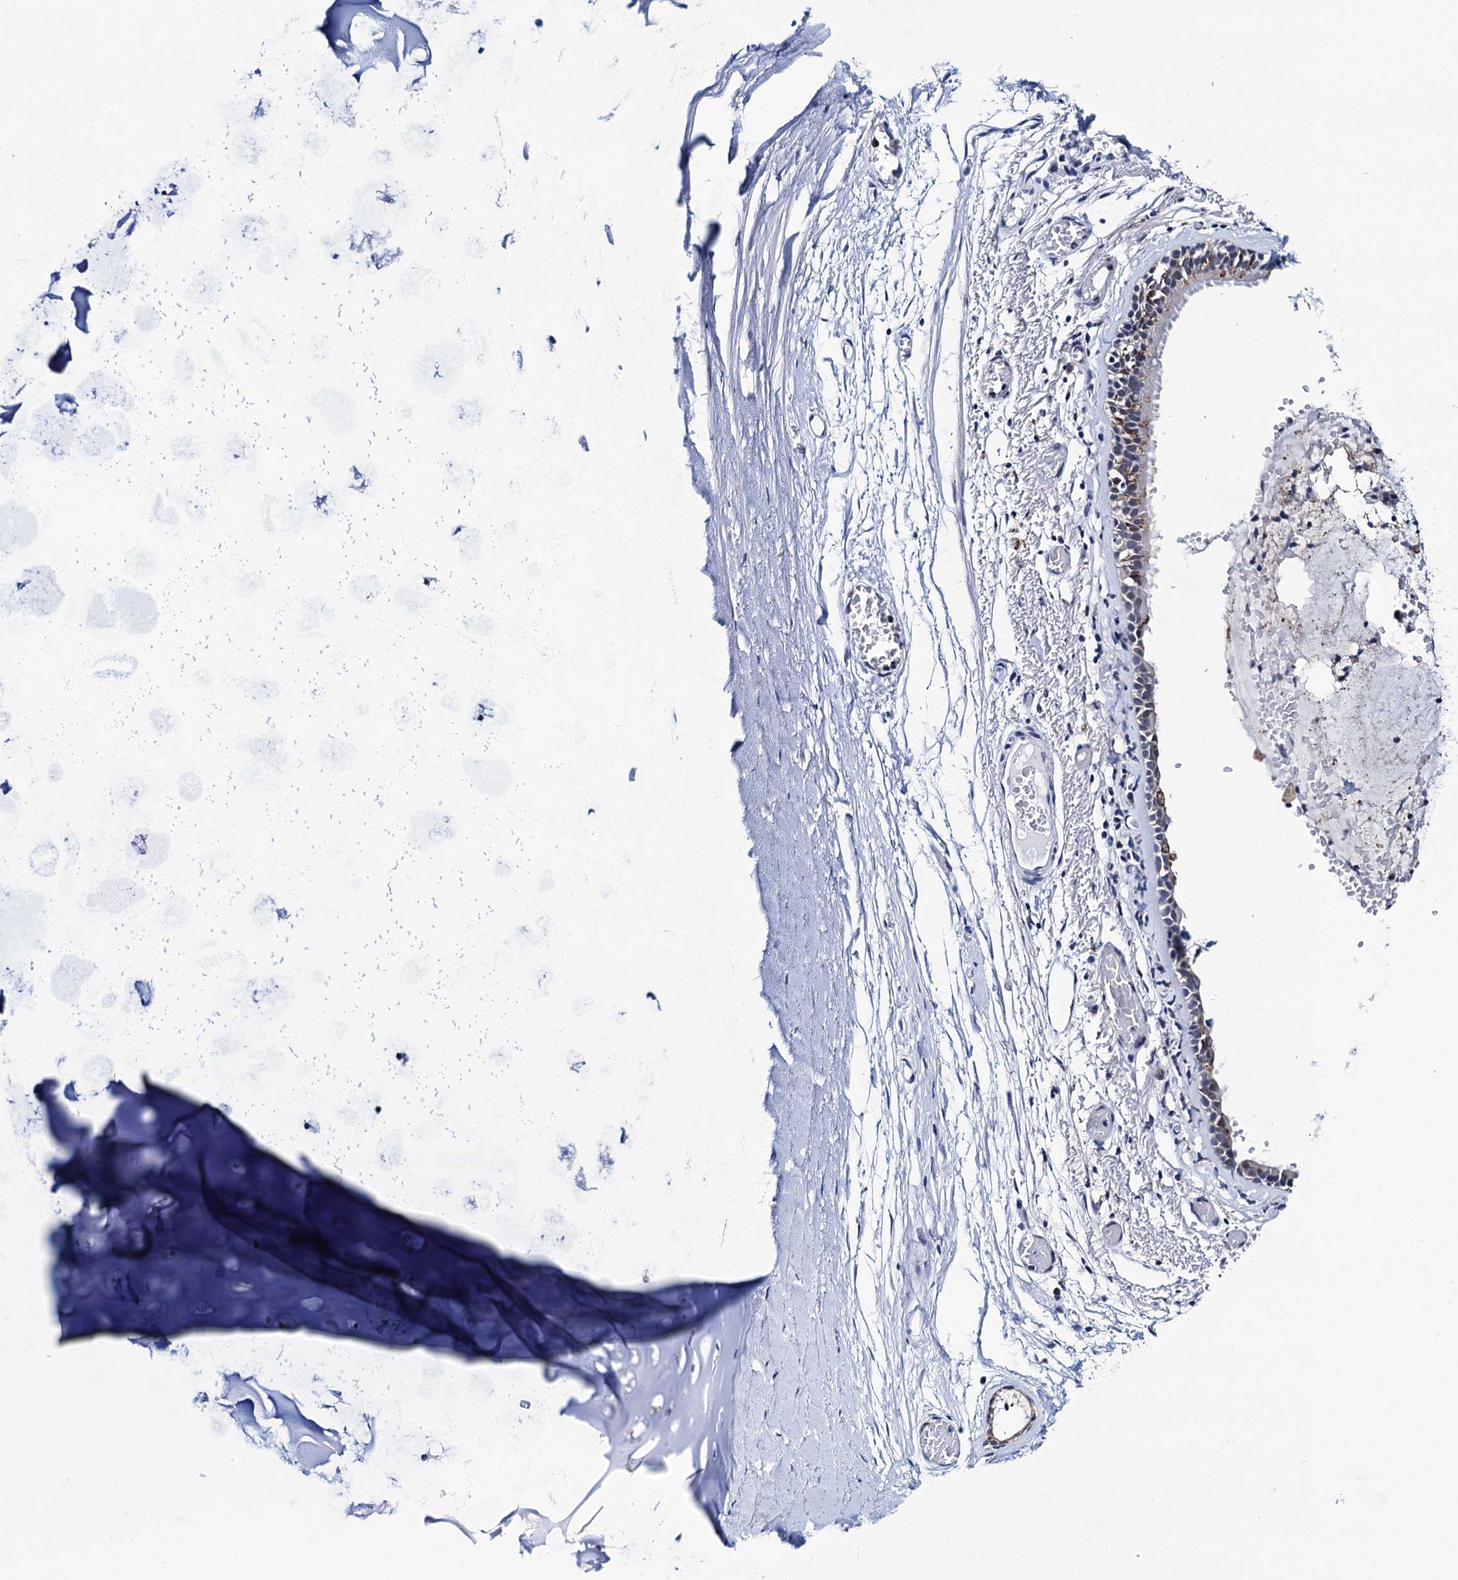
{"staining": {"intensity": "moderate", "quantity": "<25%", "location": "cytoplasmic/membranous"}, "tissue": "bronchus", "cell_type": "Respiratory epithelial cells", "image_type": "normal", "snomed": [{"axis": "morphology", "description": "Normal tissue, NOS"}, {"axis": "topography", "description": "Bronchus"}, {"axis": "topography", "description": "Lung"}], "caption": "Respiratory epithelial cells exhibit low levels of moderate cytoplasmic/membranous expression in approximately <25% of cells in normal human bronchus. (Stains: DAB (3,3'-diaminobenzidine) in brown, nuclei in blue, Microscopy: brightfield microscopy at high magnification).", "gene": "SLC7A10", "patient": {"sex": "male", "age": 56}}